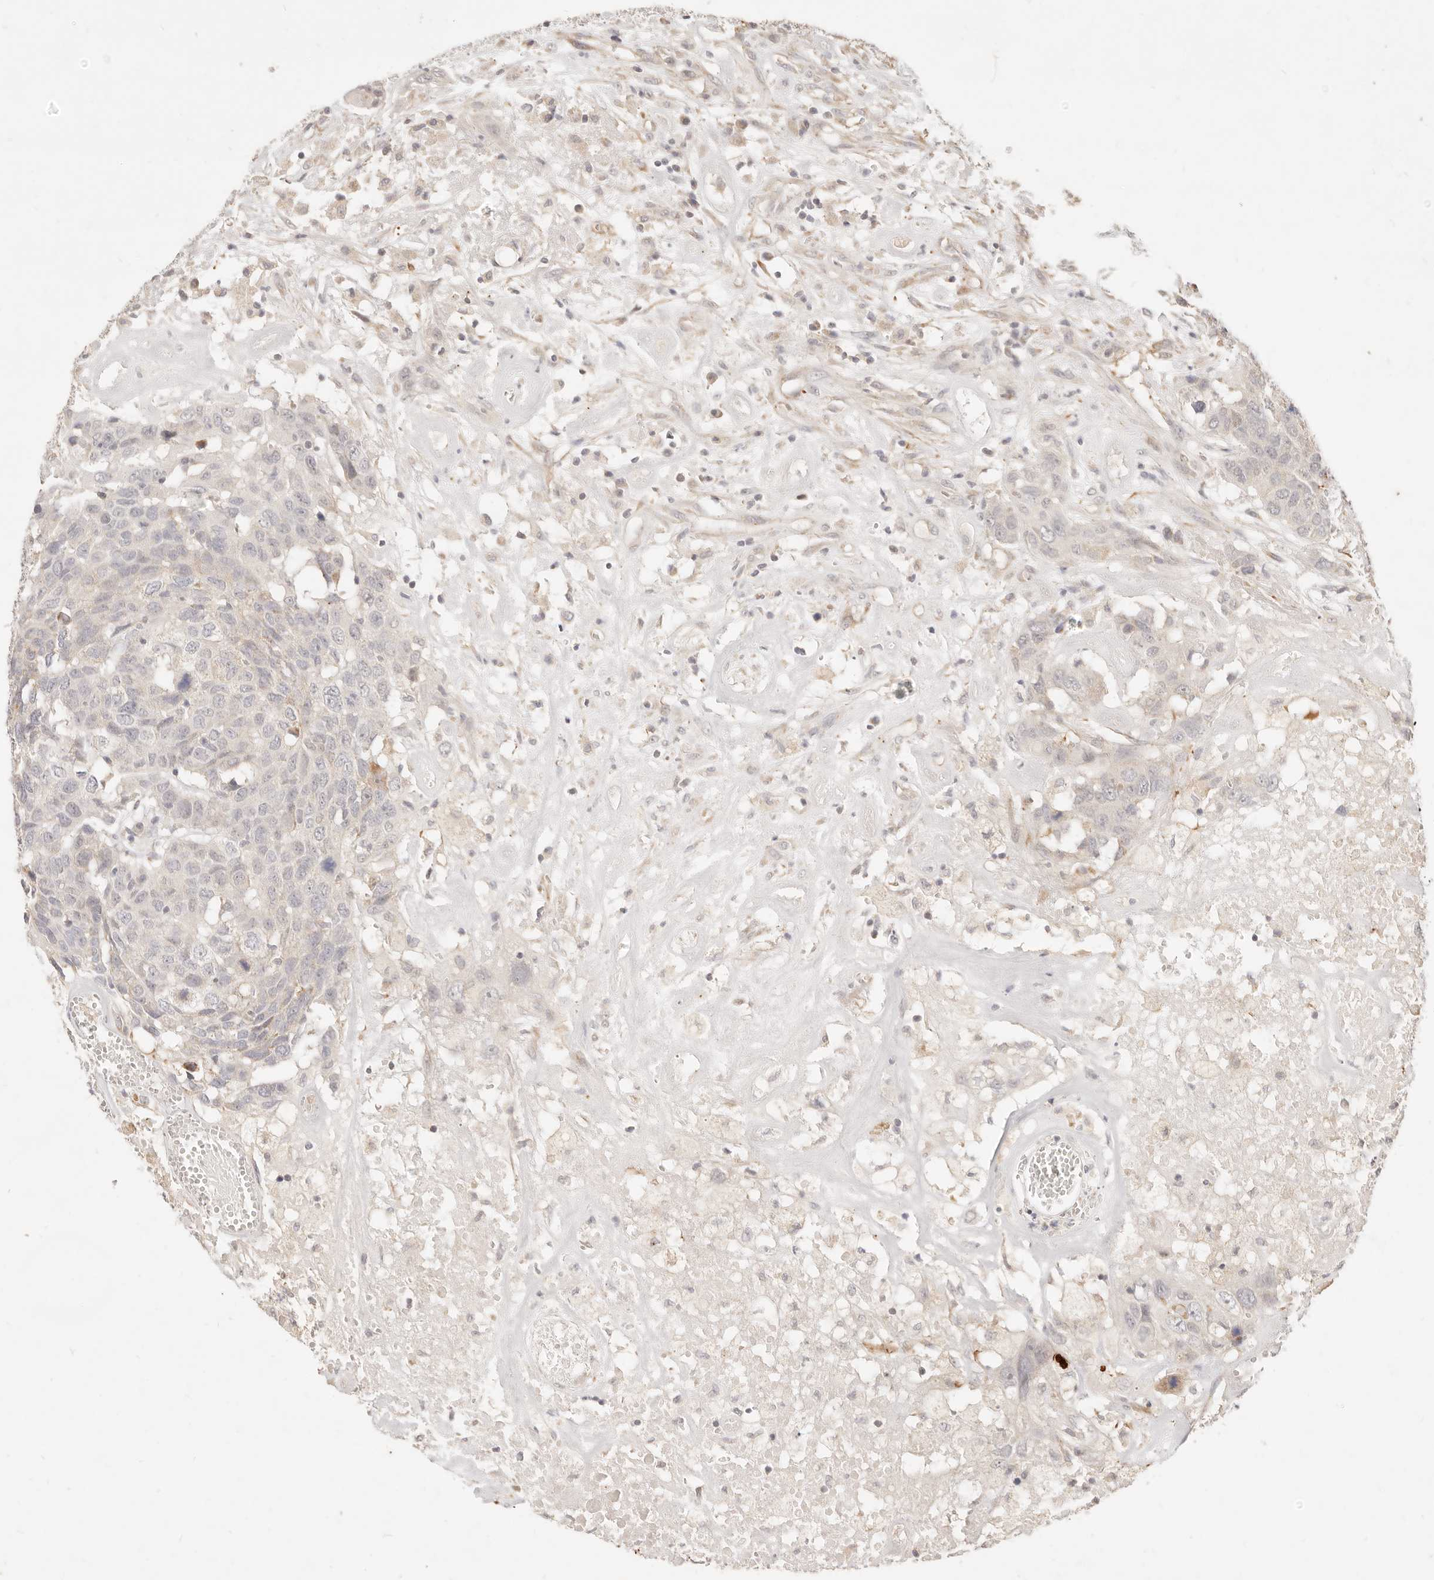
{"staining": {"intensity": "negative", "quantity": "none", "location": "none"}, "tissue": "head and neck cancer", "cell_type": "Tumor cells", "image_type": "cancer", "snomed": [{"axis": "morphology", "description": "Squamous cell carcinoma, NOS"}, {"axis": "topography", "description": "Head-Neck"}], "caption": "A micrograph of head and neck squamous cell carcinoma stained for a protein shows no brown staining in tumor cells.", "gene": "RUBCNL", "patient": {"sex": "male", "age": 66}}